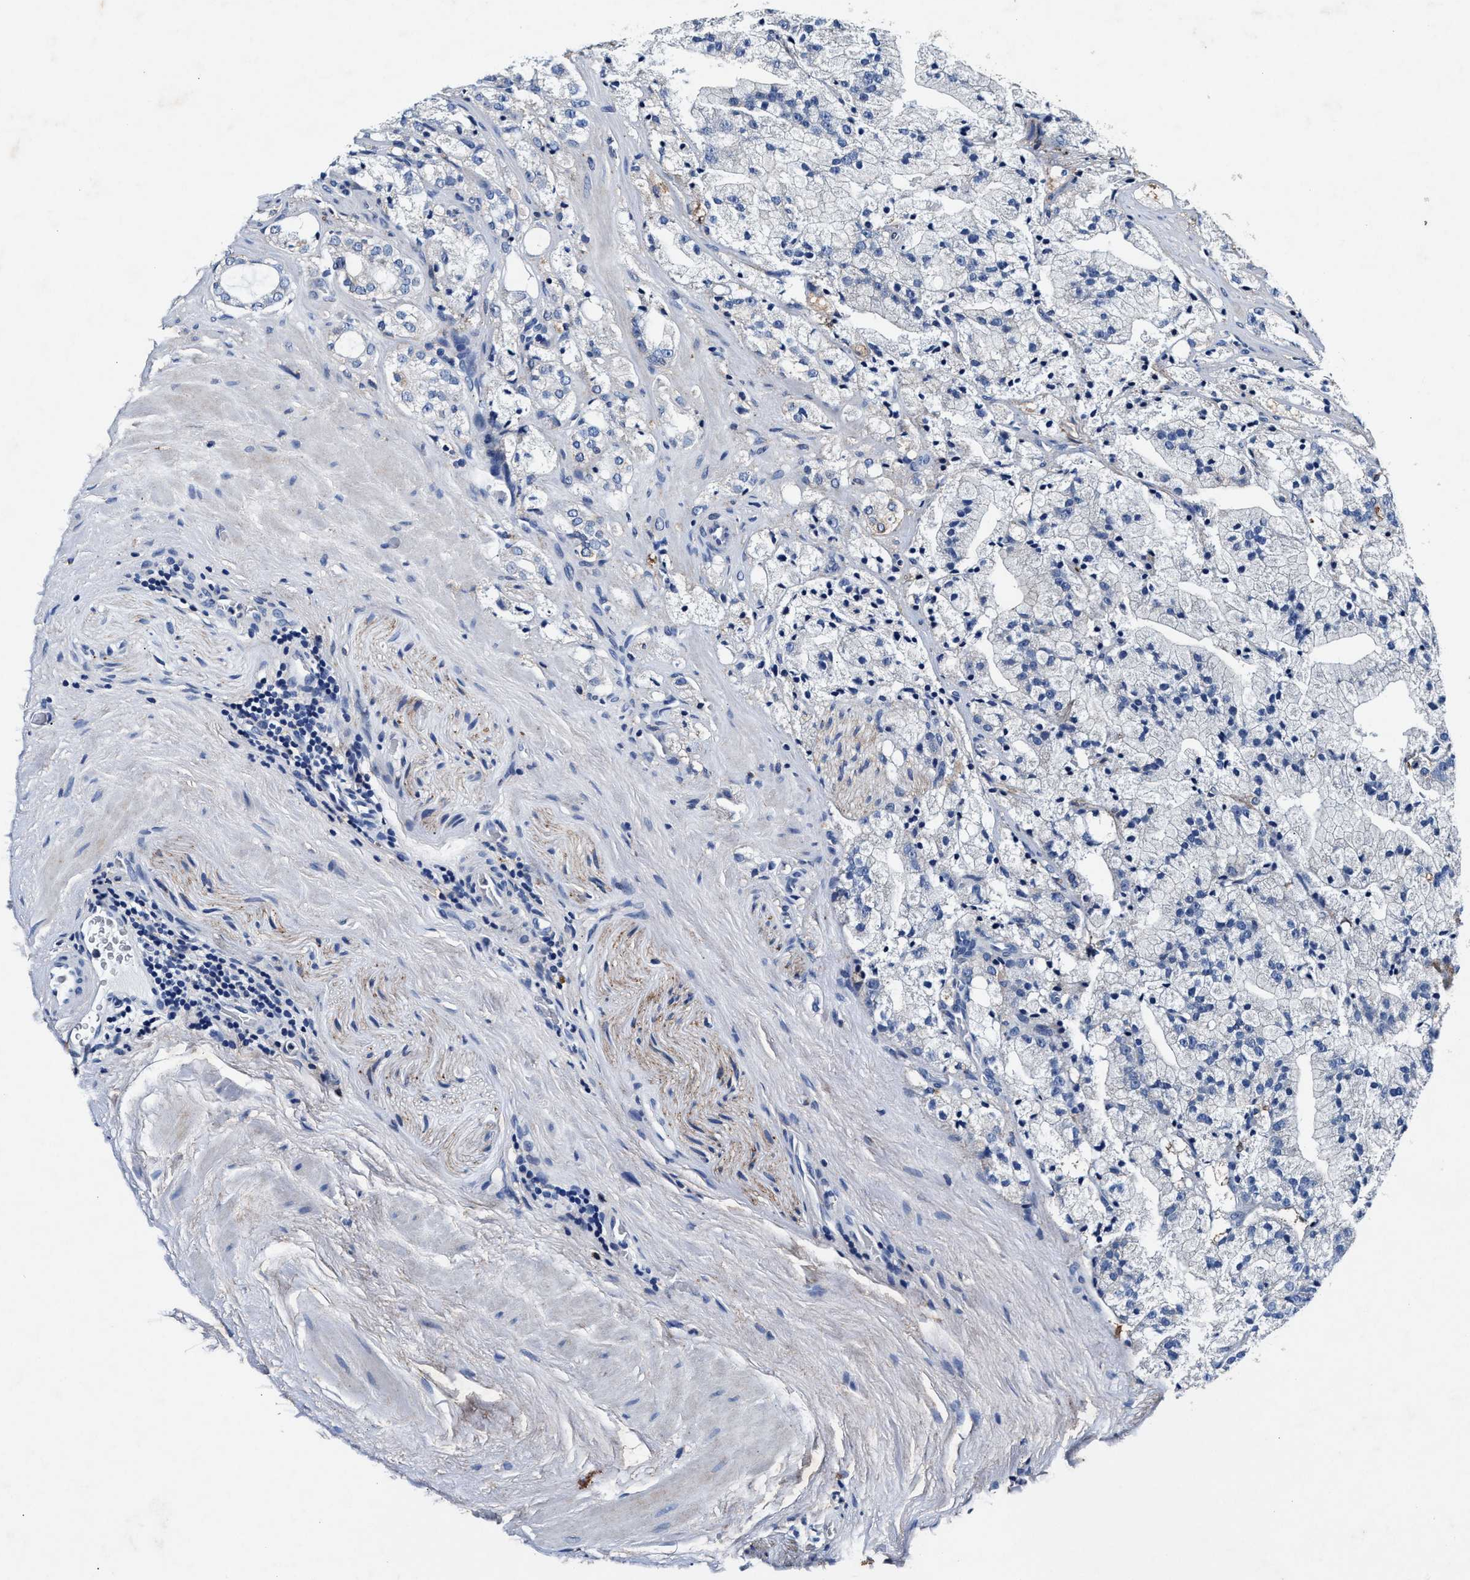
{"staining": {"intensity": "negative", "quantity": "none", "location": "none"}, "tissue": "prostate cancer", "cell_type": "Tumor cells", "image_type": "cancer", "snomed": [{"axis": "morphology", "description": "Adenocarcinoma, High grade"}, {"axis": "topography", "description": "Prostate"}], "caption": "This image is of prostate high-grade adenocarcinoma stained with immunohistochemistry to label a protein in brown with the nuclei are counter-stained blue. There is no positivity in tumor cells.", "gene": "SLC8A1", "patient": {"sex": "male", "age": 64}}